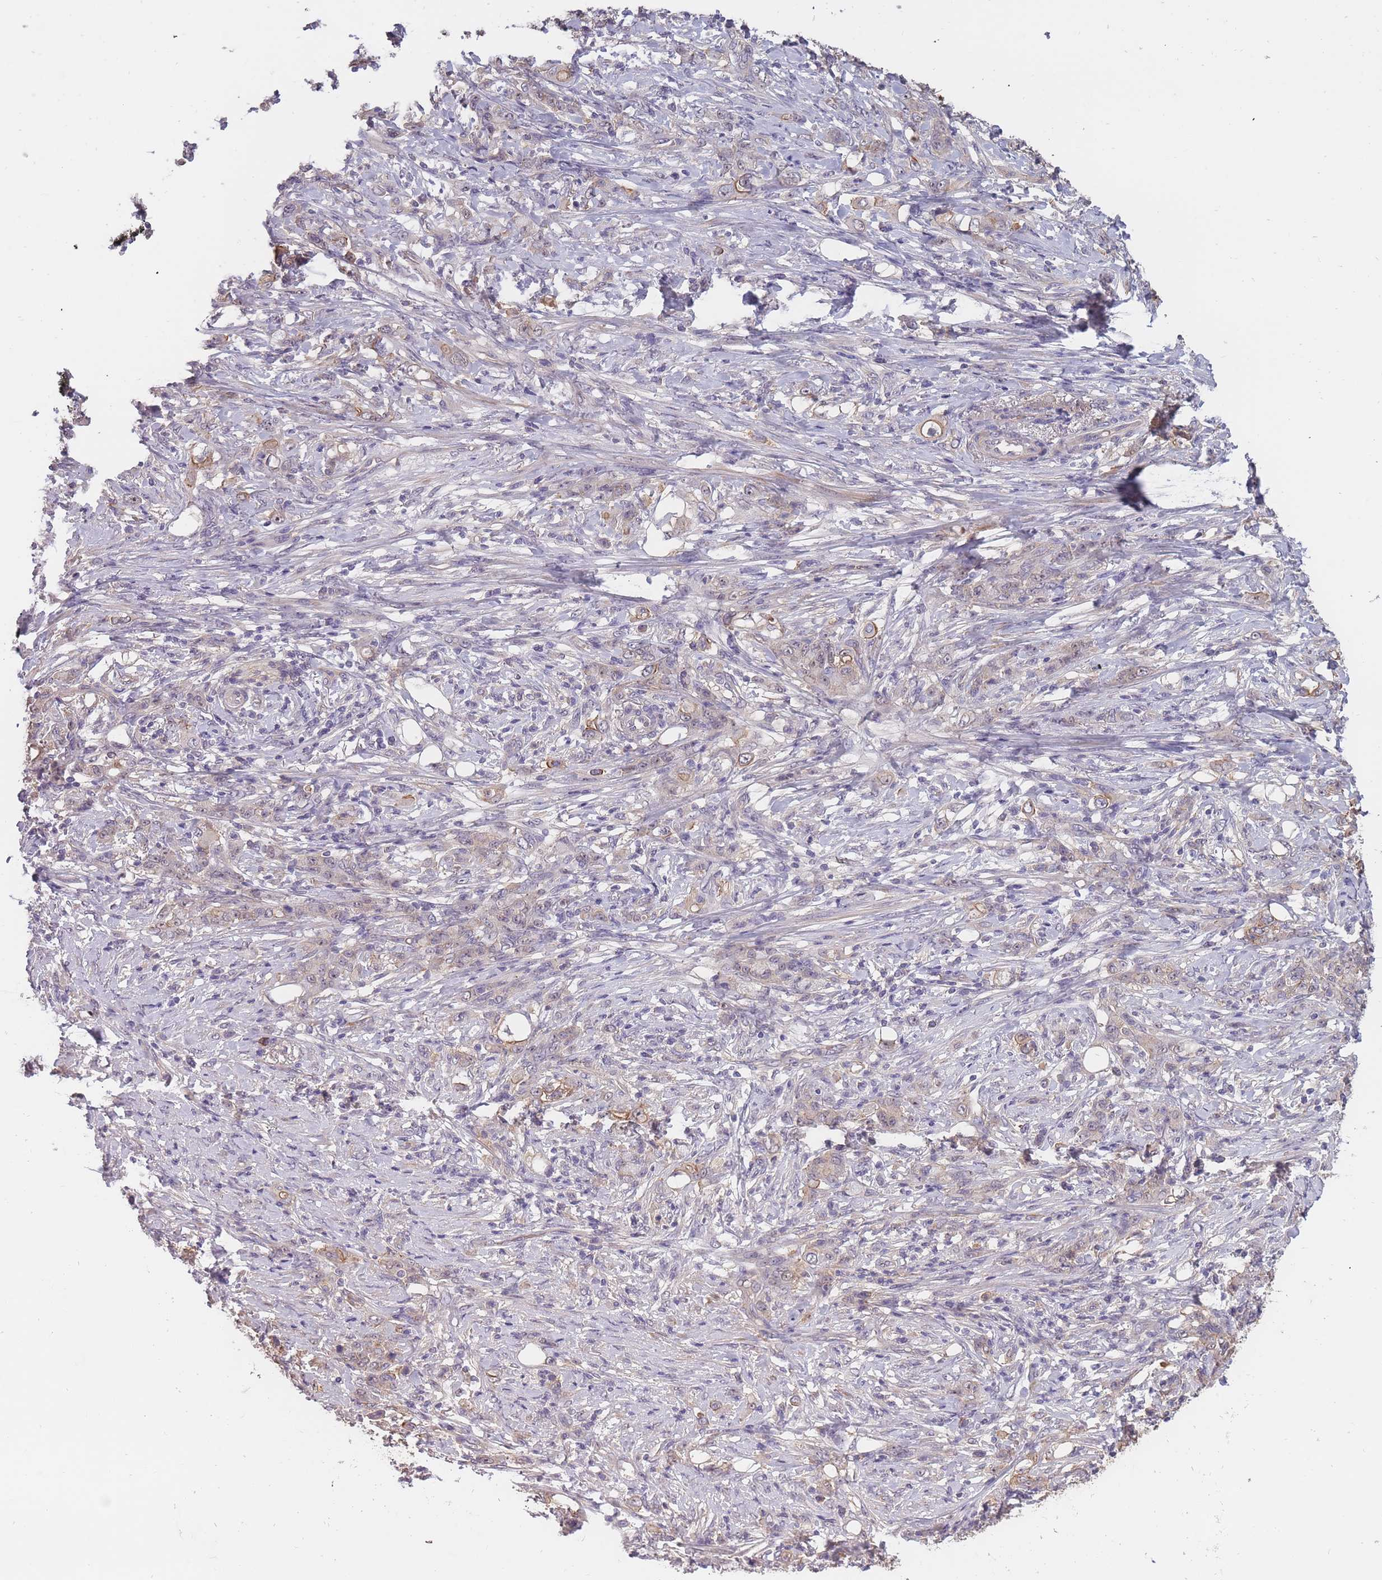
{"staining": {"intensity": "negative", "quantity": "none", "location": "none"}, "tissue": "stomach cancer", "cell_type": "Tumor cells", "image_type": "cancer", "snomed": [{"axis": "morphology", "description": "Adenocarcinoma, NOS"}, {"axis": "topography", "description": "Stomach"}], "caption": "Stomach cancer (adenocarcinoma) was stained to show a protein in brown. There is no significant positivity in tumor cells.", "gene": "KIAA1755", "patient": {"sex": "female", "age": 79}}